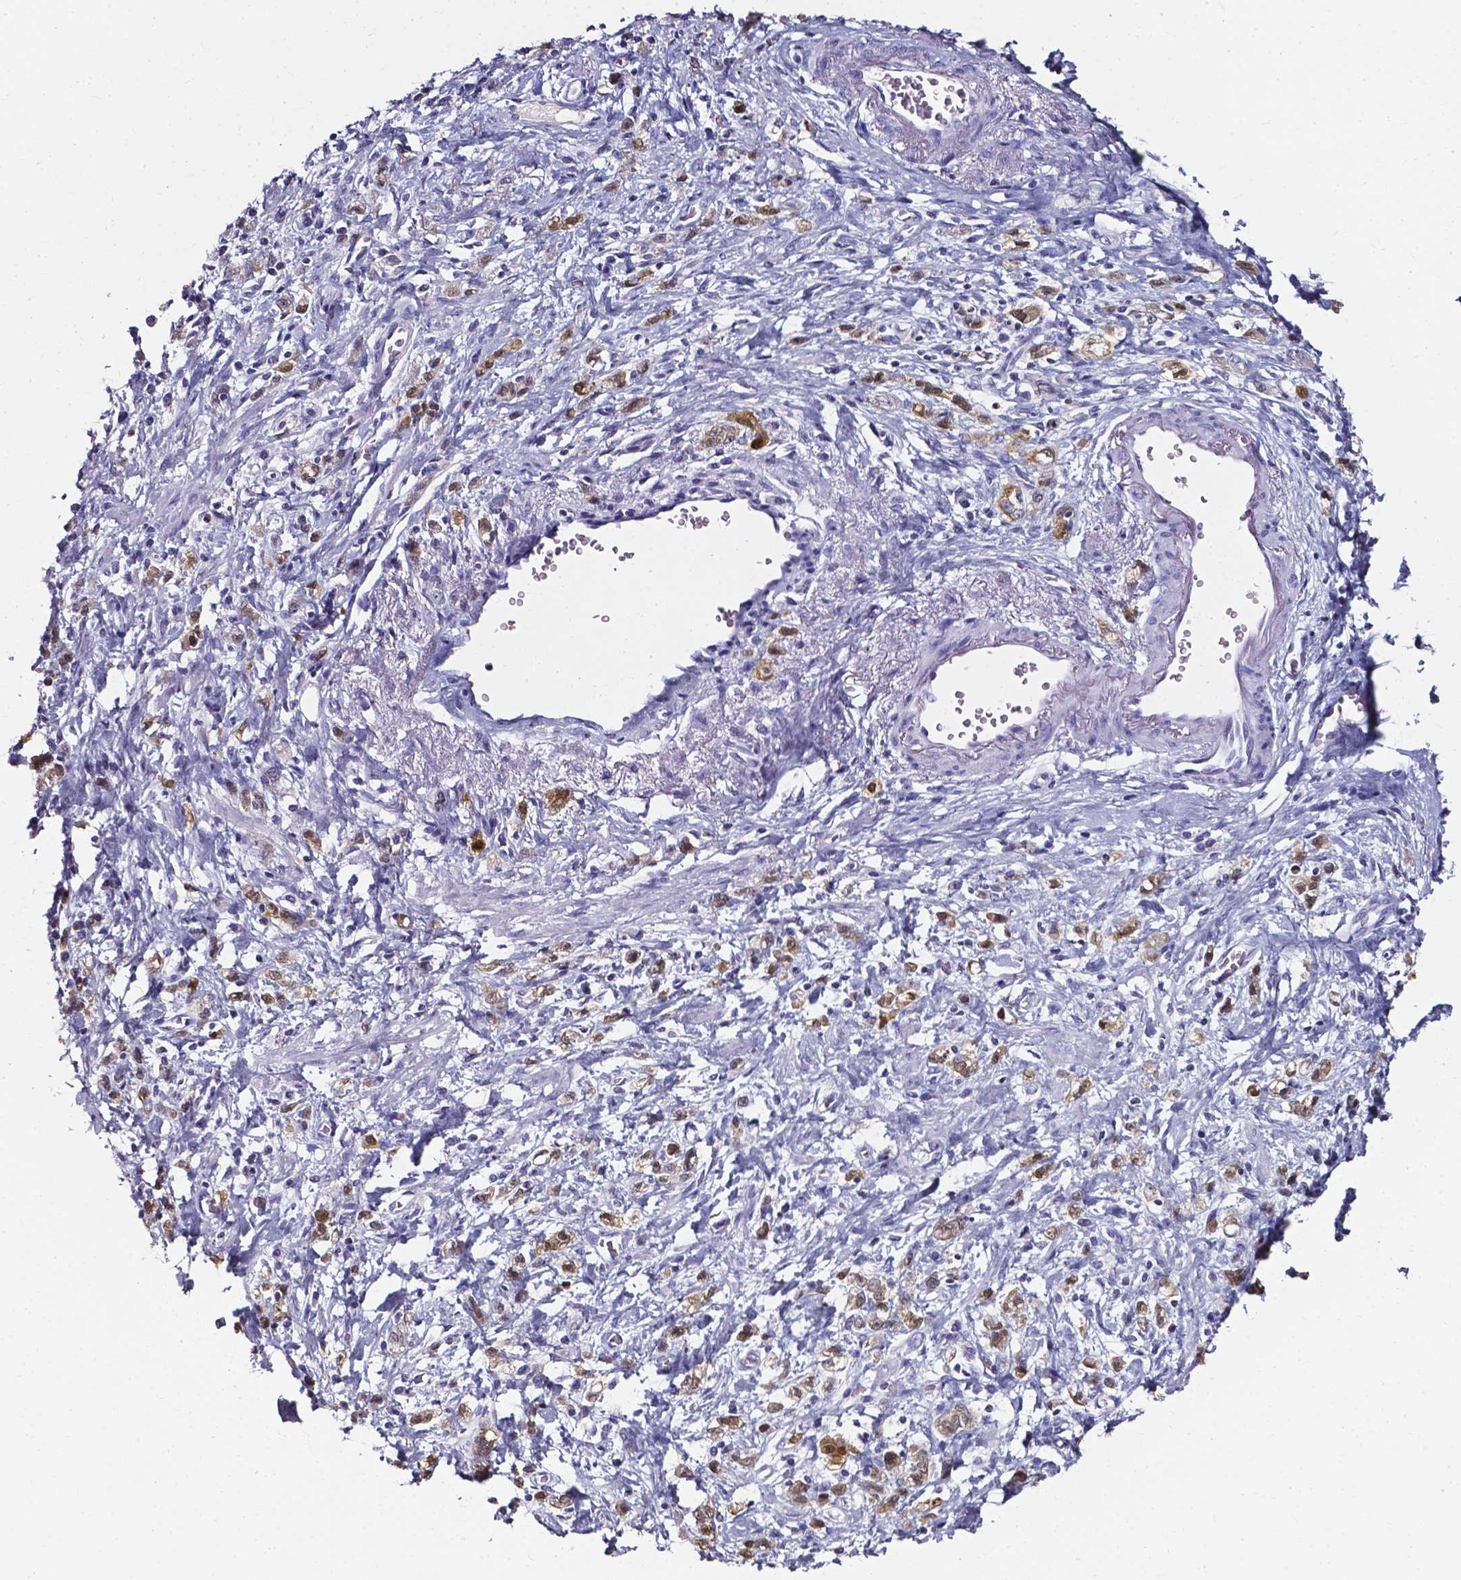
{"staining": {"intensity": "moderate", "quantity": ">75%", "location": "cytoplasmic/membranous,nuclear"}, "tissue": "stomach cancer", "cell_type": "Tumor cells", "image_type": "cancer", "snomed": [{"axis": "morphology", "description": "Adenocarcinoma, NOS"}, {"axis": "topography", "description": "Stomach"}], "caption": "Immunohistochemical staining of stomach cancer (adenocarcinoma) shows medium levels of moderate cytoplasmic/membranous and nuclear expression in about >75% of tumor cells.", "gene": "AKR1B10", "patient": {"sex": "male", "age": 77}}